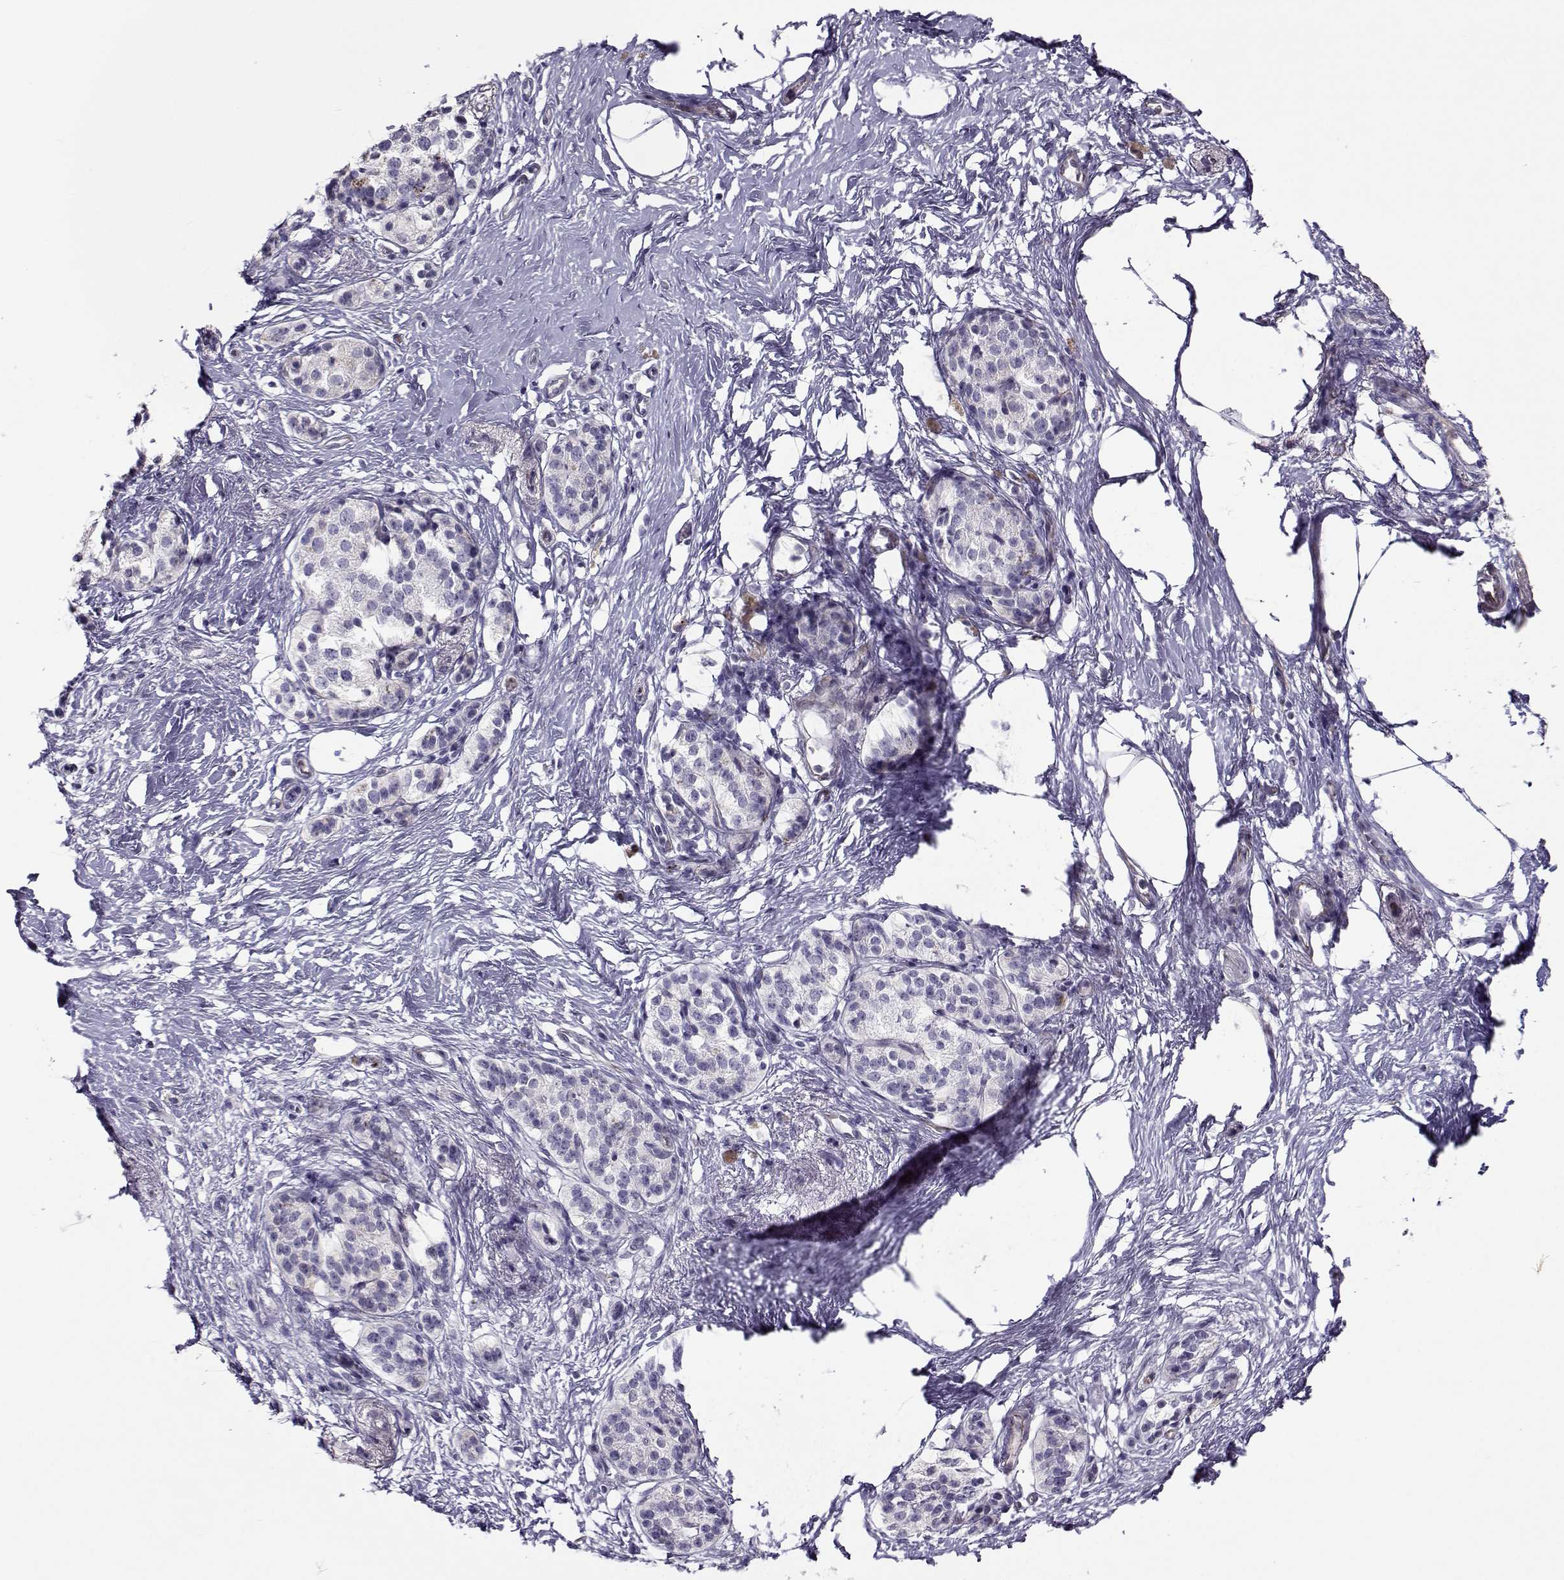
{"staining": {"intensity": "negative", "quantity": "none", "location": "none"}, "tissue": "pancreatic cancer", "cell_type": "Tumor cells", "image_type": "cancer", "snomed": [{"axis": "morphology", "description": "Adenocarcinoma, NOS"}, {"axis": "topography", "description": "Pancreas"}], "caption": "Pancreatic cancer (adenocarcinoma) was stained to show a protein in brown. There is no significant staining in tumor cells.", "gene": "NPW", "patient": {"sex": "female", "age": 72}}